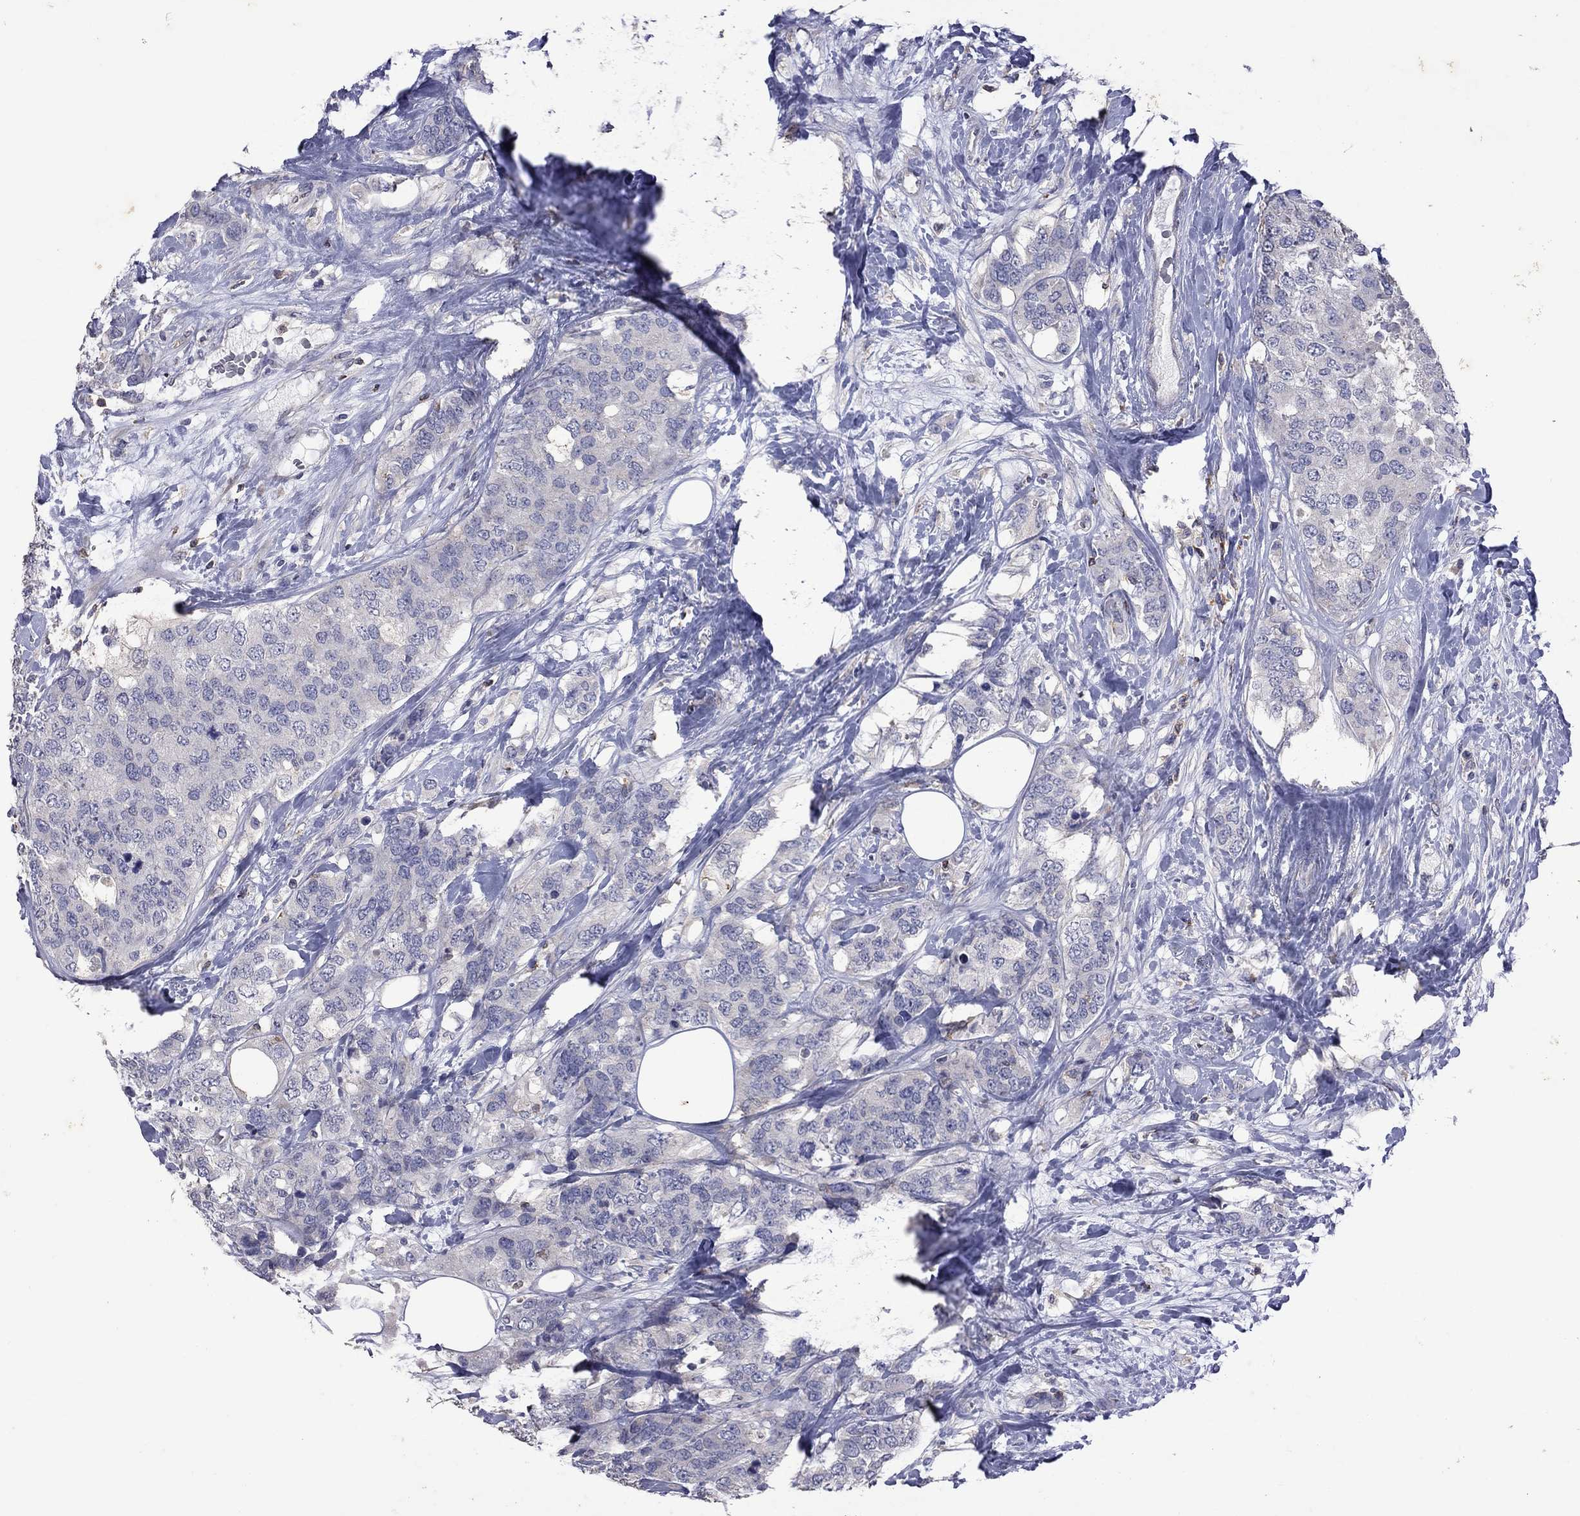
{"staining": {"intensity": "negative", "quantity": "none", "location": "none"}, "tissue": "breast cancer", "cell_type": "Tumor cells", "image_type": "cancer", "snomed": [{"axis": "morphology", "description": "Lobular carcinoma"}, {"axis": "topography", "description": "Breast"}], "caption": "High magnification brightfield microscopy of breast cancer (lobular carcinoma) stained with DAB (brown) and counterstained with hematoxylin (blue): tumor cells show no significant expression. The staining was performed using DAB to visualize the protein expression in brown, while the nuclei were stained in blue with hematoxylin (Magnification: 20x).", "gene": "IPCEF1", "patient": {"sex": "female", "age": 59}}